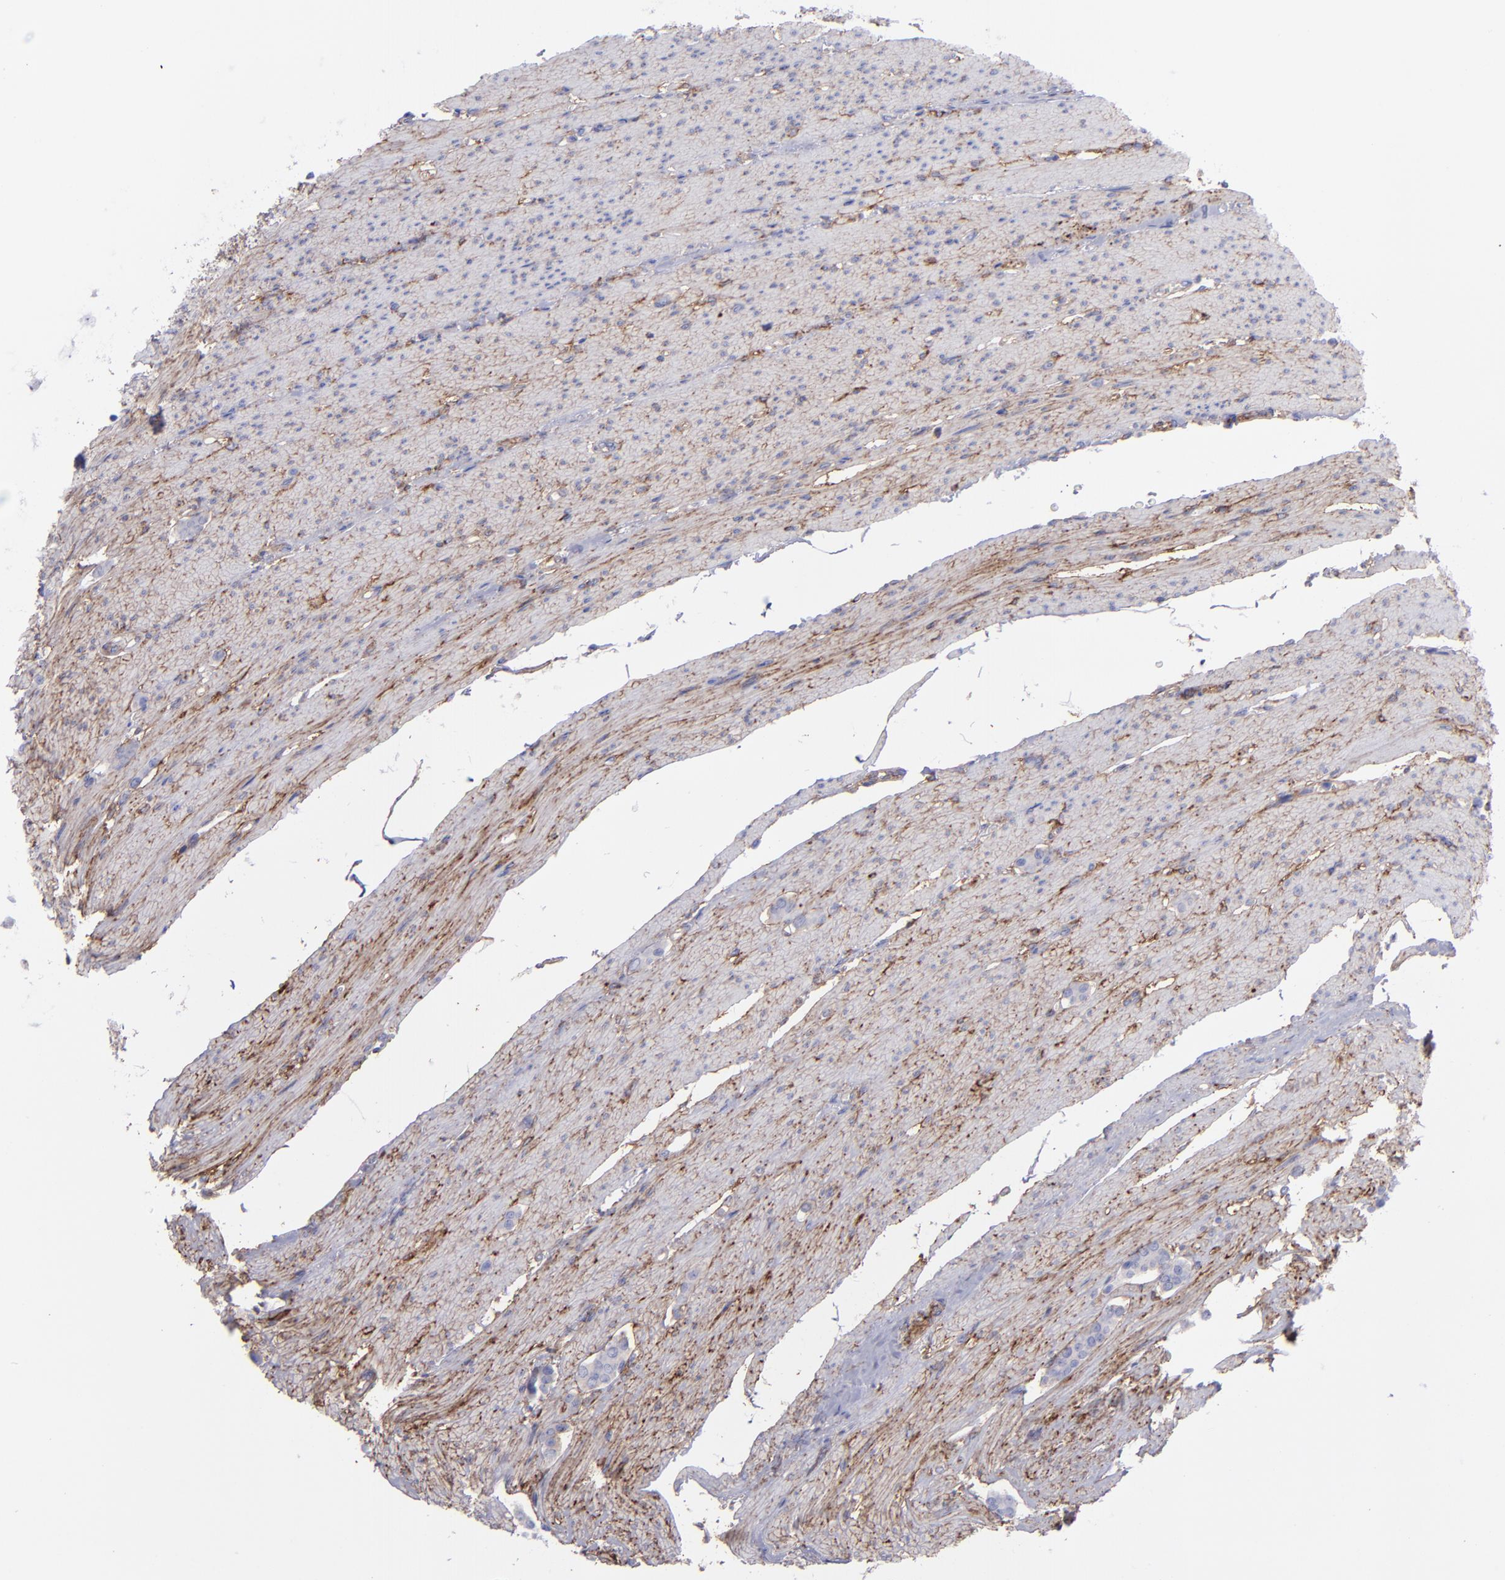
{"staining": {"intensity": "negative", "quantity": "none", "location": "none"}, "tissue": "carcinoid", "cell_type": "Tumor cells", "image_type": "cancer", "snomed": [{"axis": "morphology", "description": "Carcinoid, malignant, NOS"}, {"axis": "topography", "description": "Small intestine"}], "caption": "This is an immunohistochemistry (IHC) image of human malignant carcinoid. There is no positivity in tumor cells.", "gene": "ITGAV", "patient": {"sex": "male", "age": 60}}